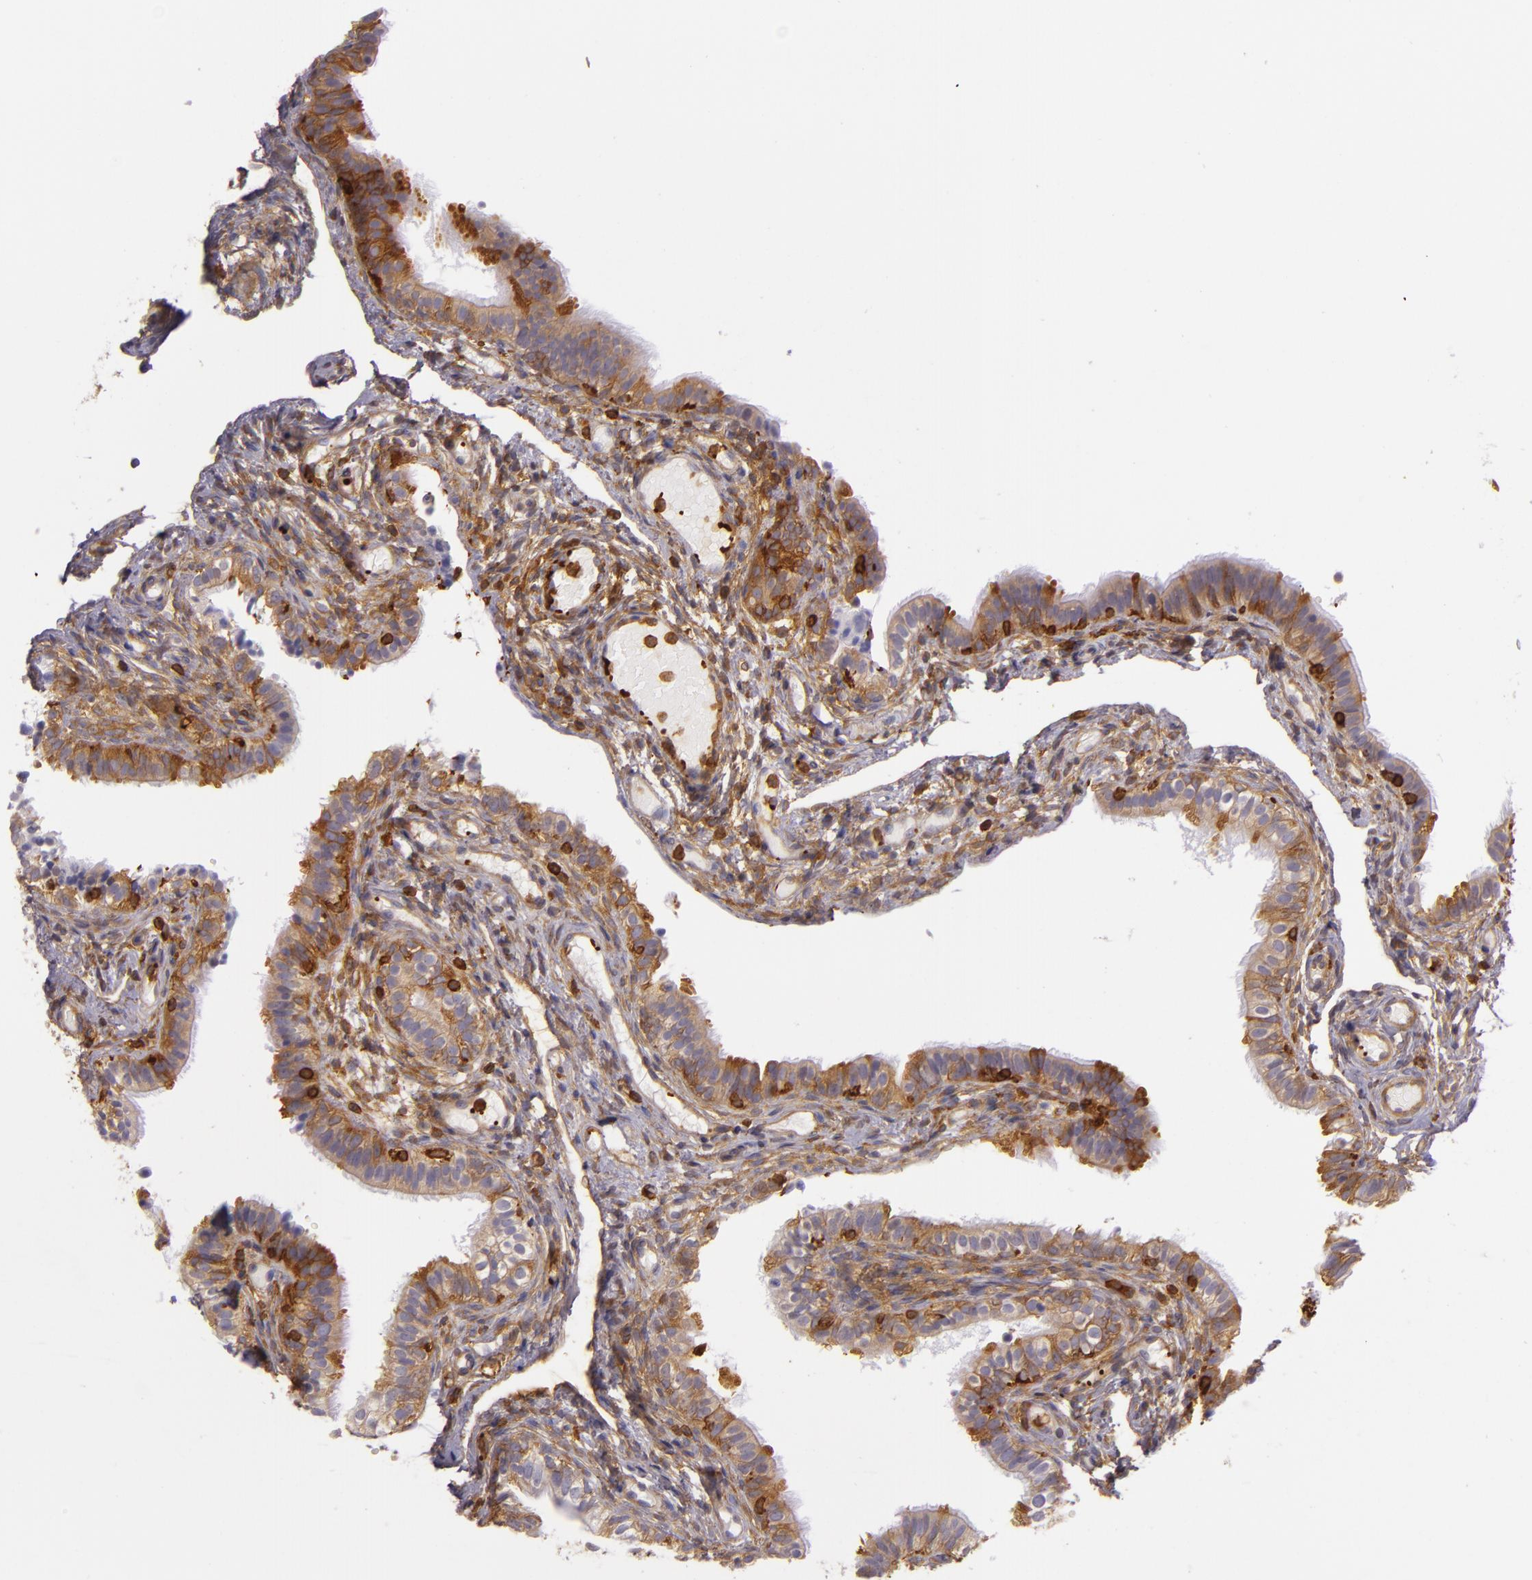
{"staining": {"intensity": "strong", "quantity": ">75%", "location": "cytoplasmic/membranous"}, "tissue": "fallopian tube", "cell_type": "Glandular cells", "image_type": "normal", "snomed": [{"axis": "morphology", "description": "Normal tissue, NOS"}, {"axis": "morphology", "description": "Dermoid, NOS"}, {"axis": "topography", "description": "Fallopian tube"}], "caption": "The photomicrograph exhibits staining of unremarkable fallopian tube, revealing strong cytoplasmic/membranous protein positivity (brown color) within glandular cells. Nuclei are stained in blue.", "gene": "TLN1", "patient": {"sex": "female", "age": 33}}